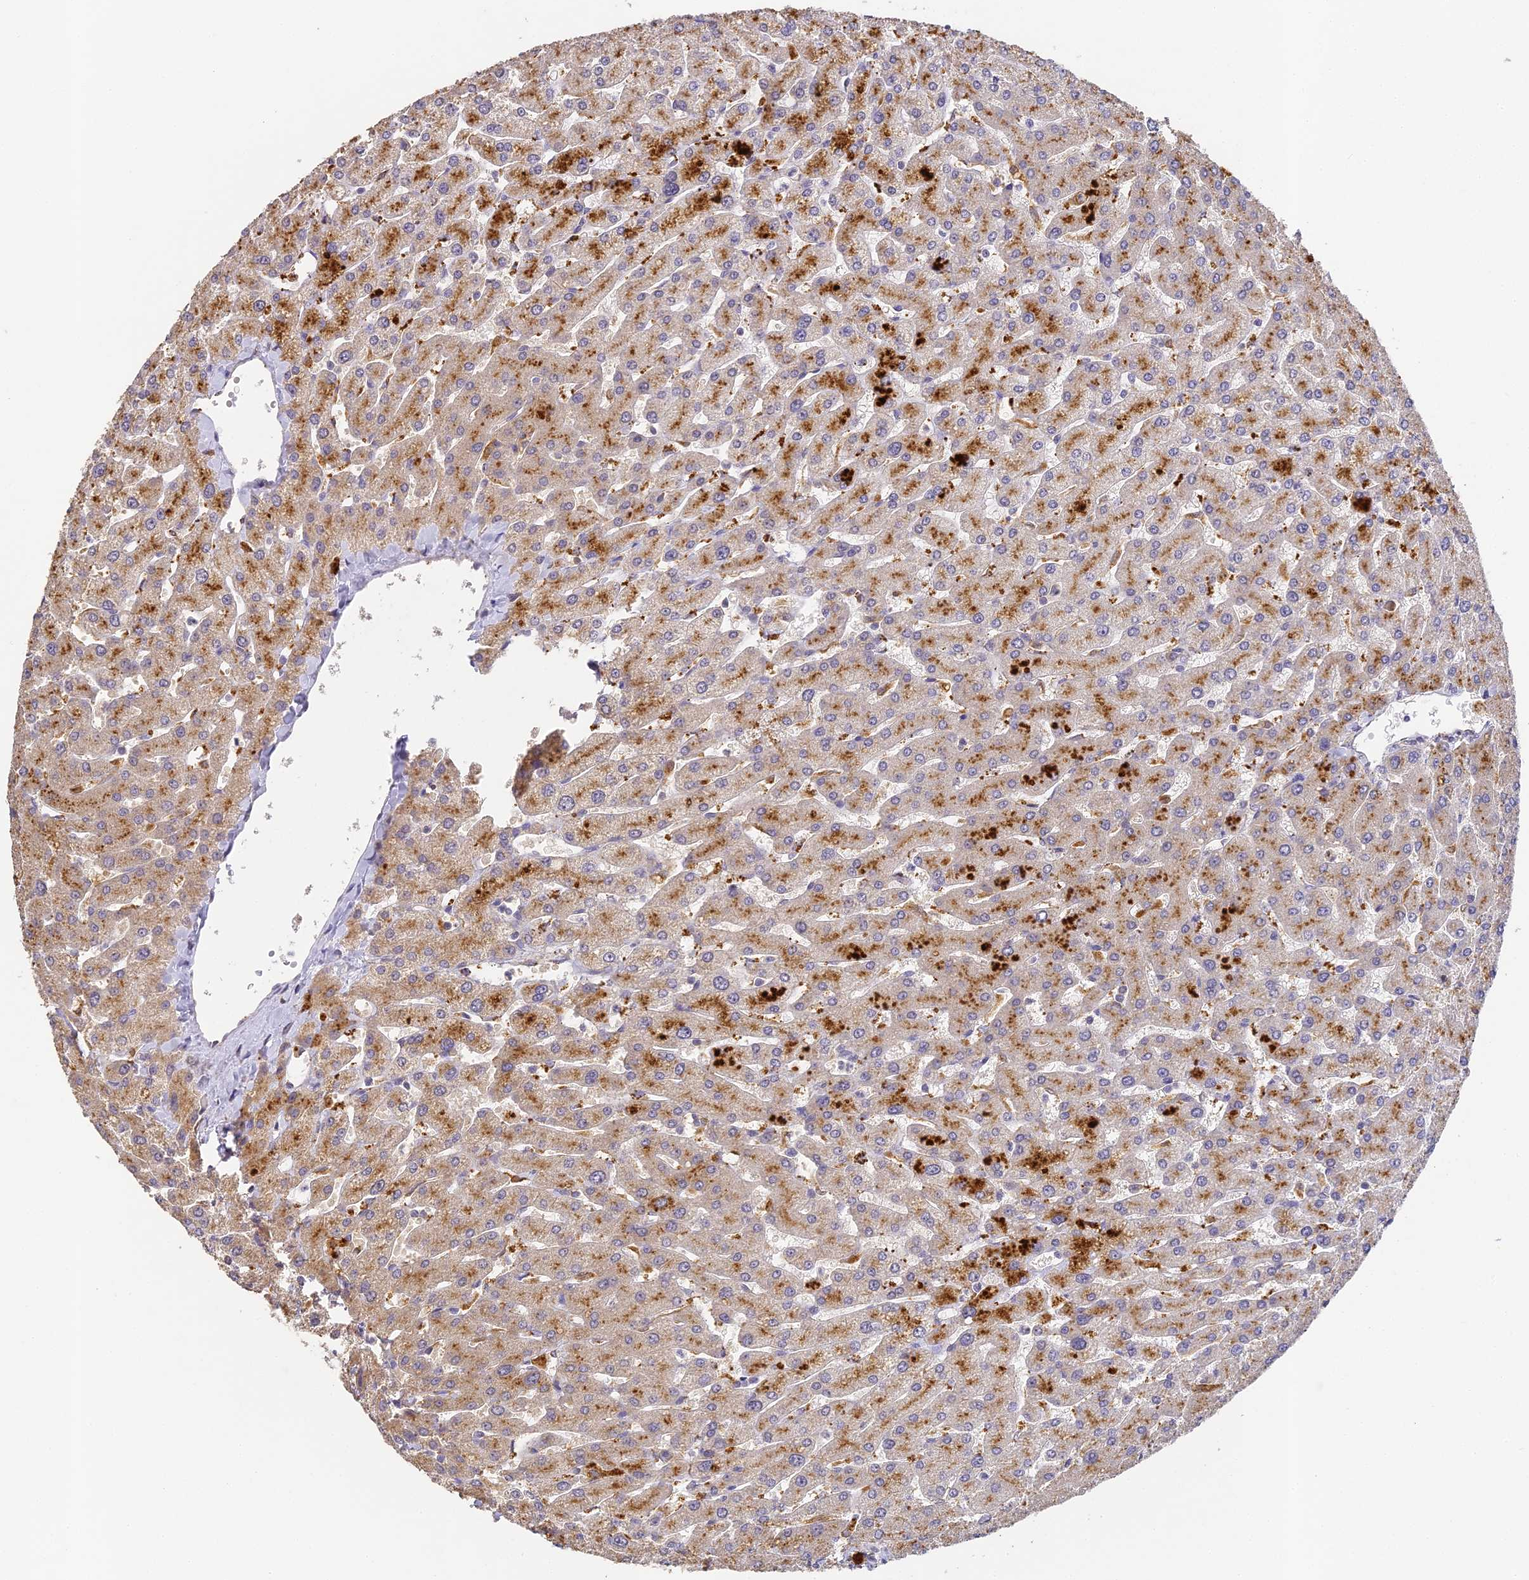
{"staining": {"intensity": "weak", "quantity": "25%-75%", "location": "cytoplasmic/membranous"}, "tissue": "liver", "cell_type": "Cholangiocytes", "image_type": "normal", "snomed": [{"axis": "morphology", "description": "Normal tissue, NOS"}, {"axis": "topography", "description": "Liver"}], "caption": "Immunohistochemistry of benign human liver shows low levels of weak cytoplasmic/membranous positivity in approximately 25%-75% of cholangiocytes.", "gene": "YAE1", "patient": {"sex": "male", "age": 55}}